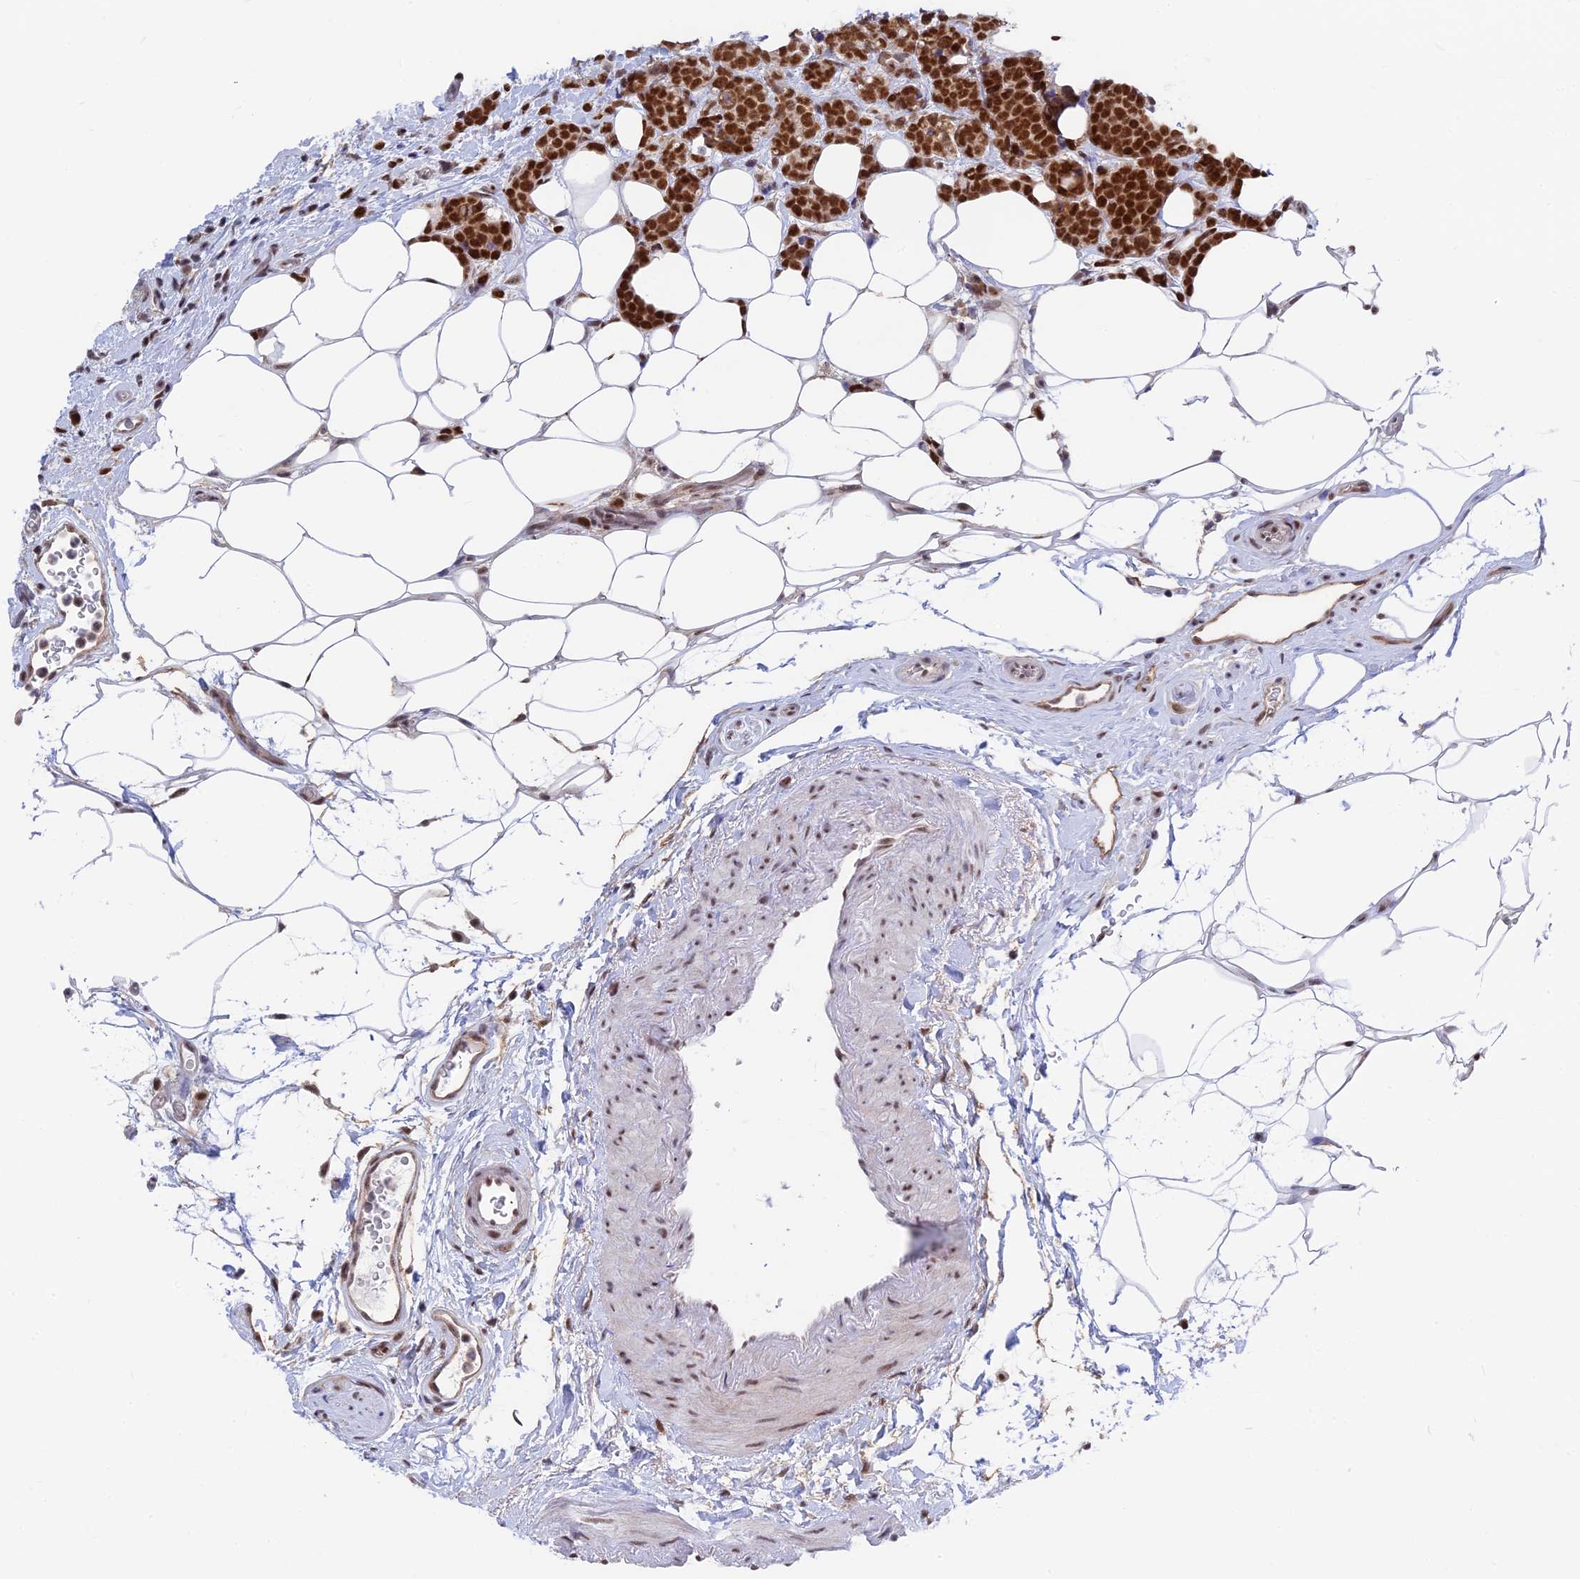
{"staining": {"intensity": "strong", "quantity": ">75%", "location": "nuclear"}, "tissue": "breast cancer", "cell_type": "Tumor cells", "image_type": "cancer", "snomed": [{"axis": "morphology", "description": "Lobular carcinoma"}, {"axis": "topography", "description": "Breast"}], "caption": "Protein expression analysis of breast cancer demonstrates strong nuclear staining in about >75% of tumor cells. The staining is performed using DAB (3,3'-diaminobenzidine) brown chromogen to label protein expression. The nuclei are counter-stained blue using hematoxylin.", "gene": "TCEA1", "patient": {"sex": "female", "age": 58}}